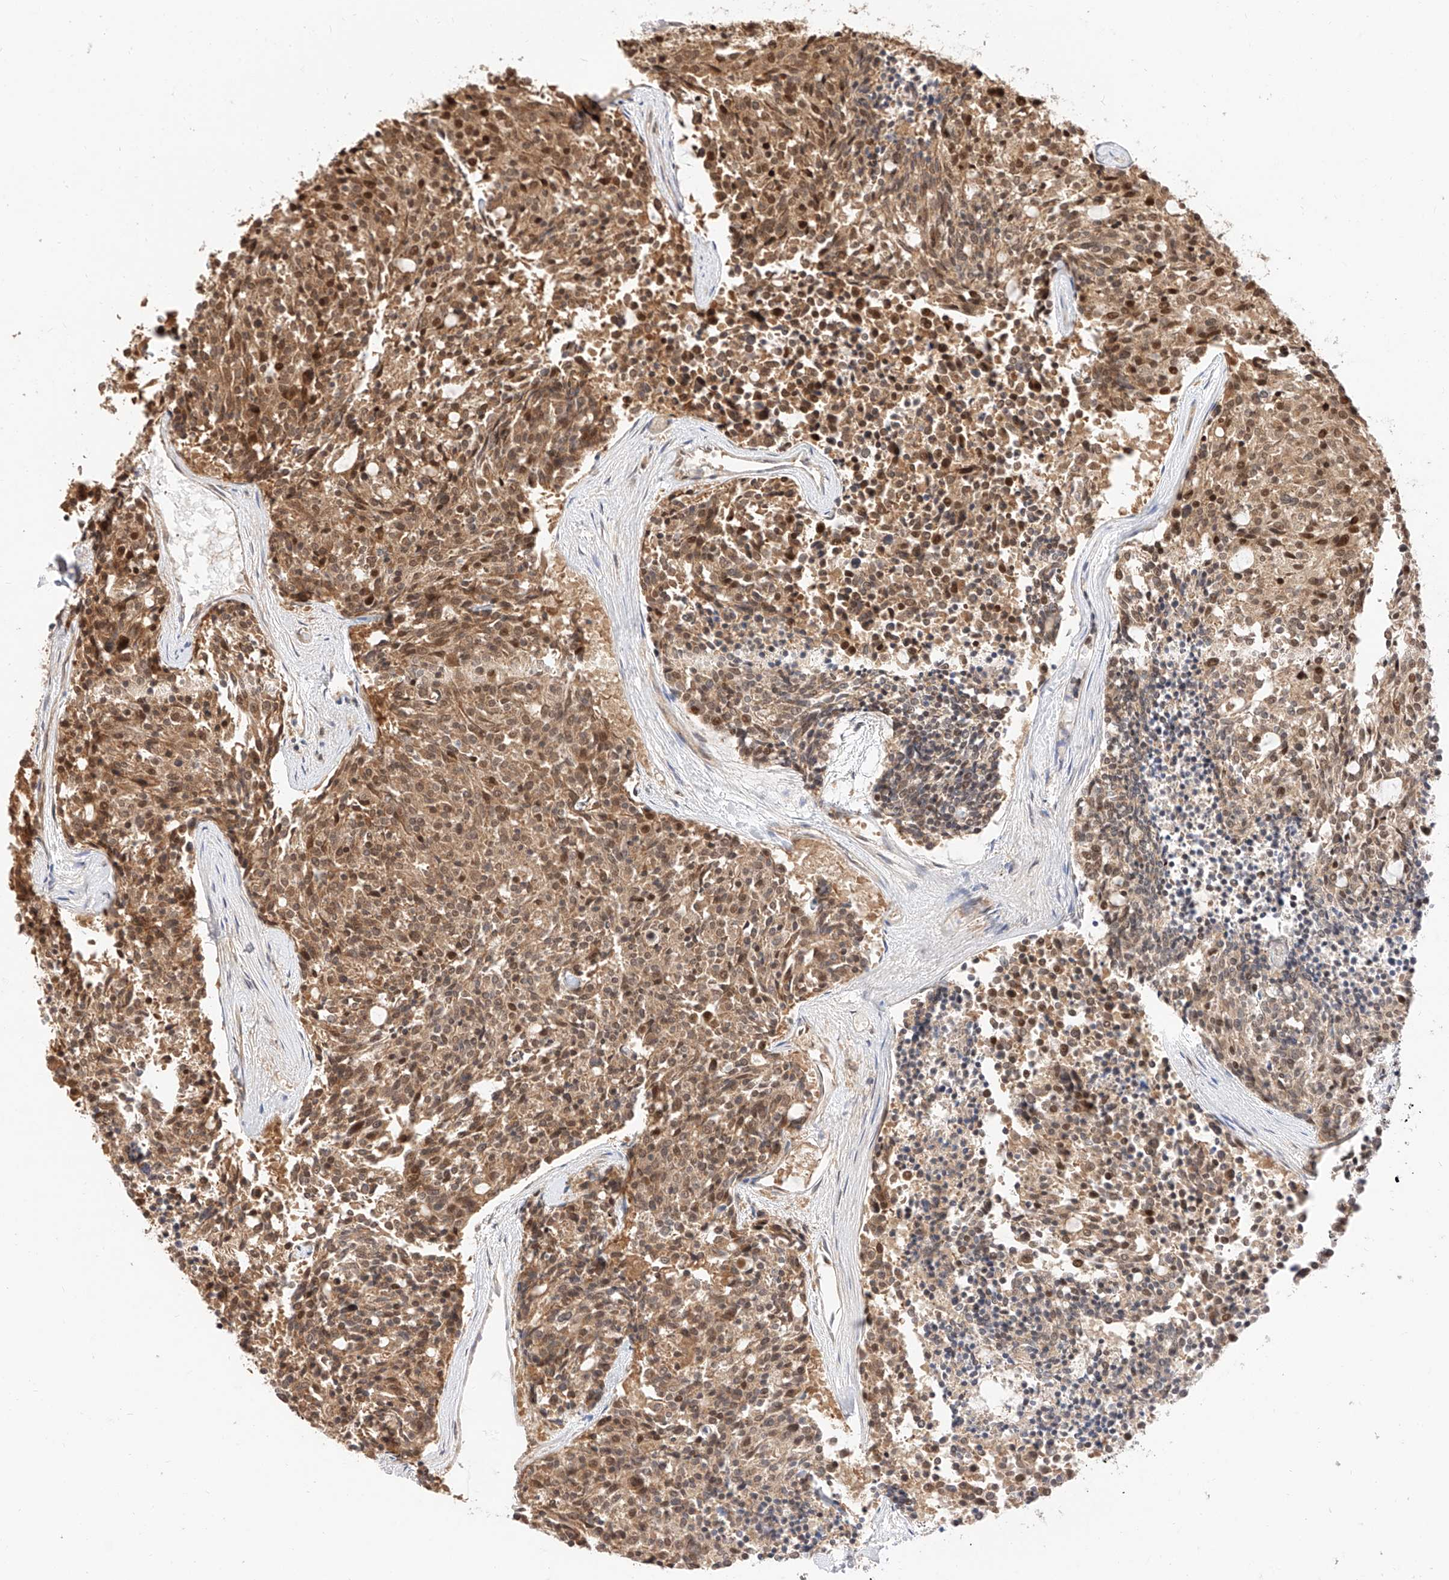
{"staining": {"intensity": "moderate", "quantity": ">75%", "location": "cytoplasmic/membranous,nuclear"}, "tissue": "carcinoid", "cell_type": "Tumor cells", "image_type": "cancer", "snomed": [{"axis": "morphology", "description": "Carcinoid, malignant, NOS"}, {"axis": "topography", "description": "Pancreas"}], "caption": "Immunohistochemical staining of carcinoid shows moderate cytoplasmic/membranous and nuclear protein staining in approximately >75% of tumor cells.", "gene": "EIF4H", "patient": {"sex": "female", "age": 54}}